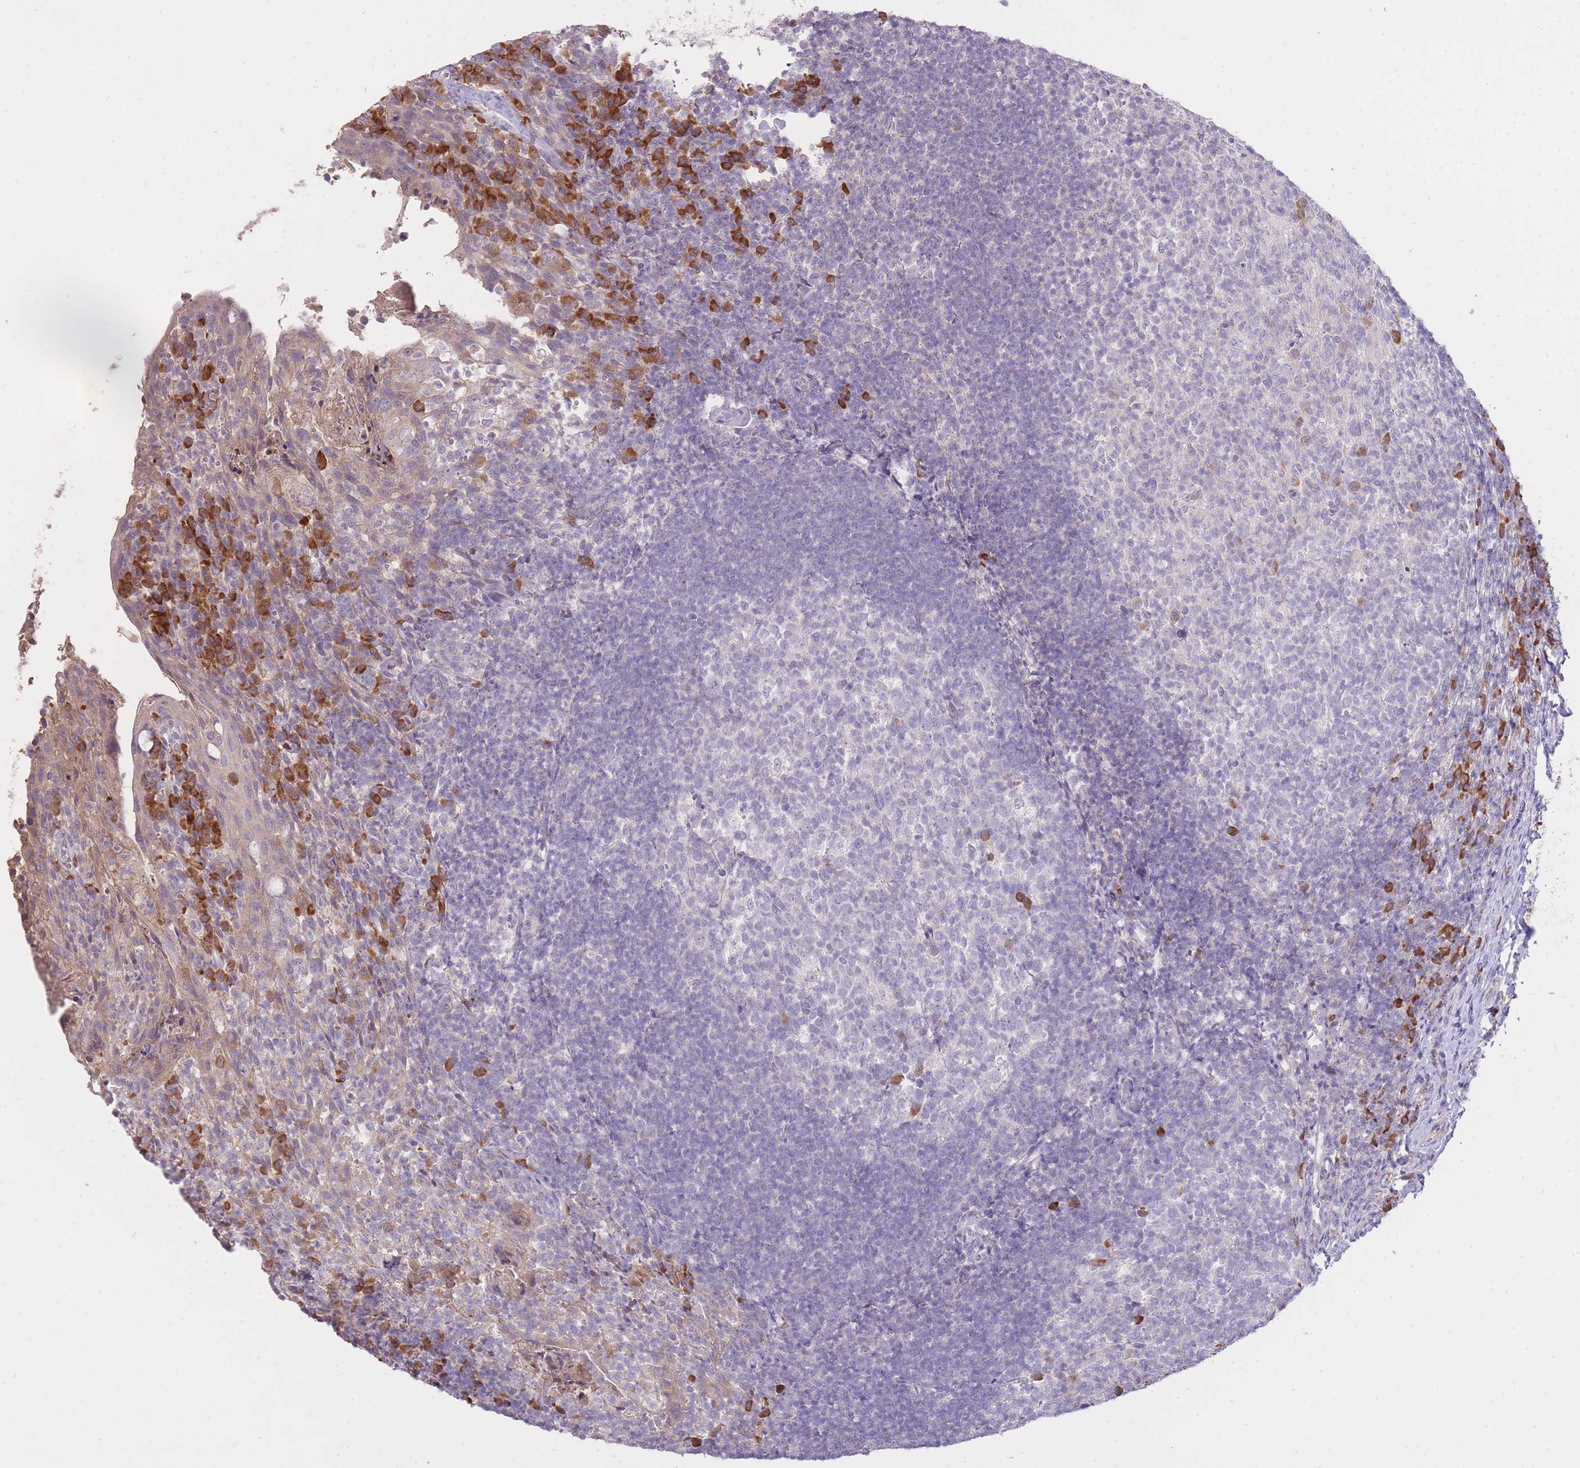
{"staining": {"intensity": "moderate", "quantity": "<25%", "location": "cytoplasmic/membranous"}, "tissue": "tonsil", "cell_type": "Germinal center cells", "image_type": "normal", "snomed": [{"axis": "morphology", "description": "Normal tissue, NOS"}, {"axis": "topography", "description": "Tonsil"}], "caption": "There is low levels of moderate cytoplasmic/membranous staining in germinal center cells of unremarkable tonsil, as demonstrated by immunohistochemical staining (brown color).", "gene": "FRG2B", "patient": {"sex": "female", "age": 10}}